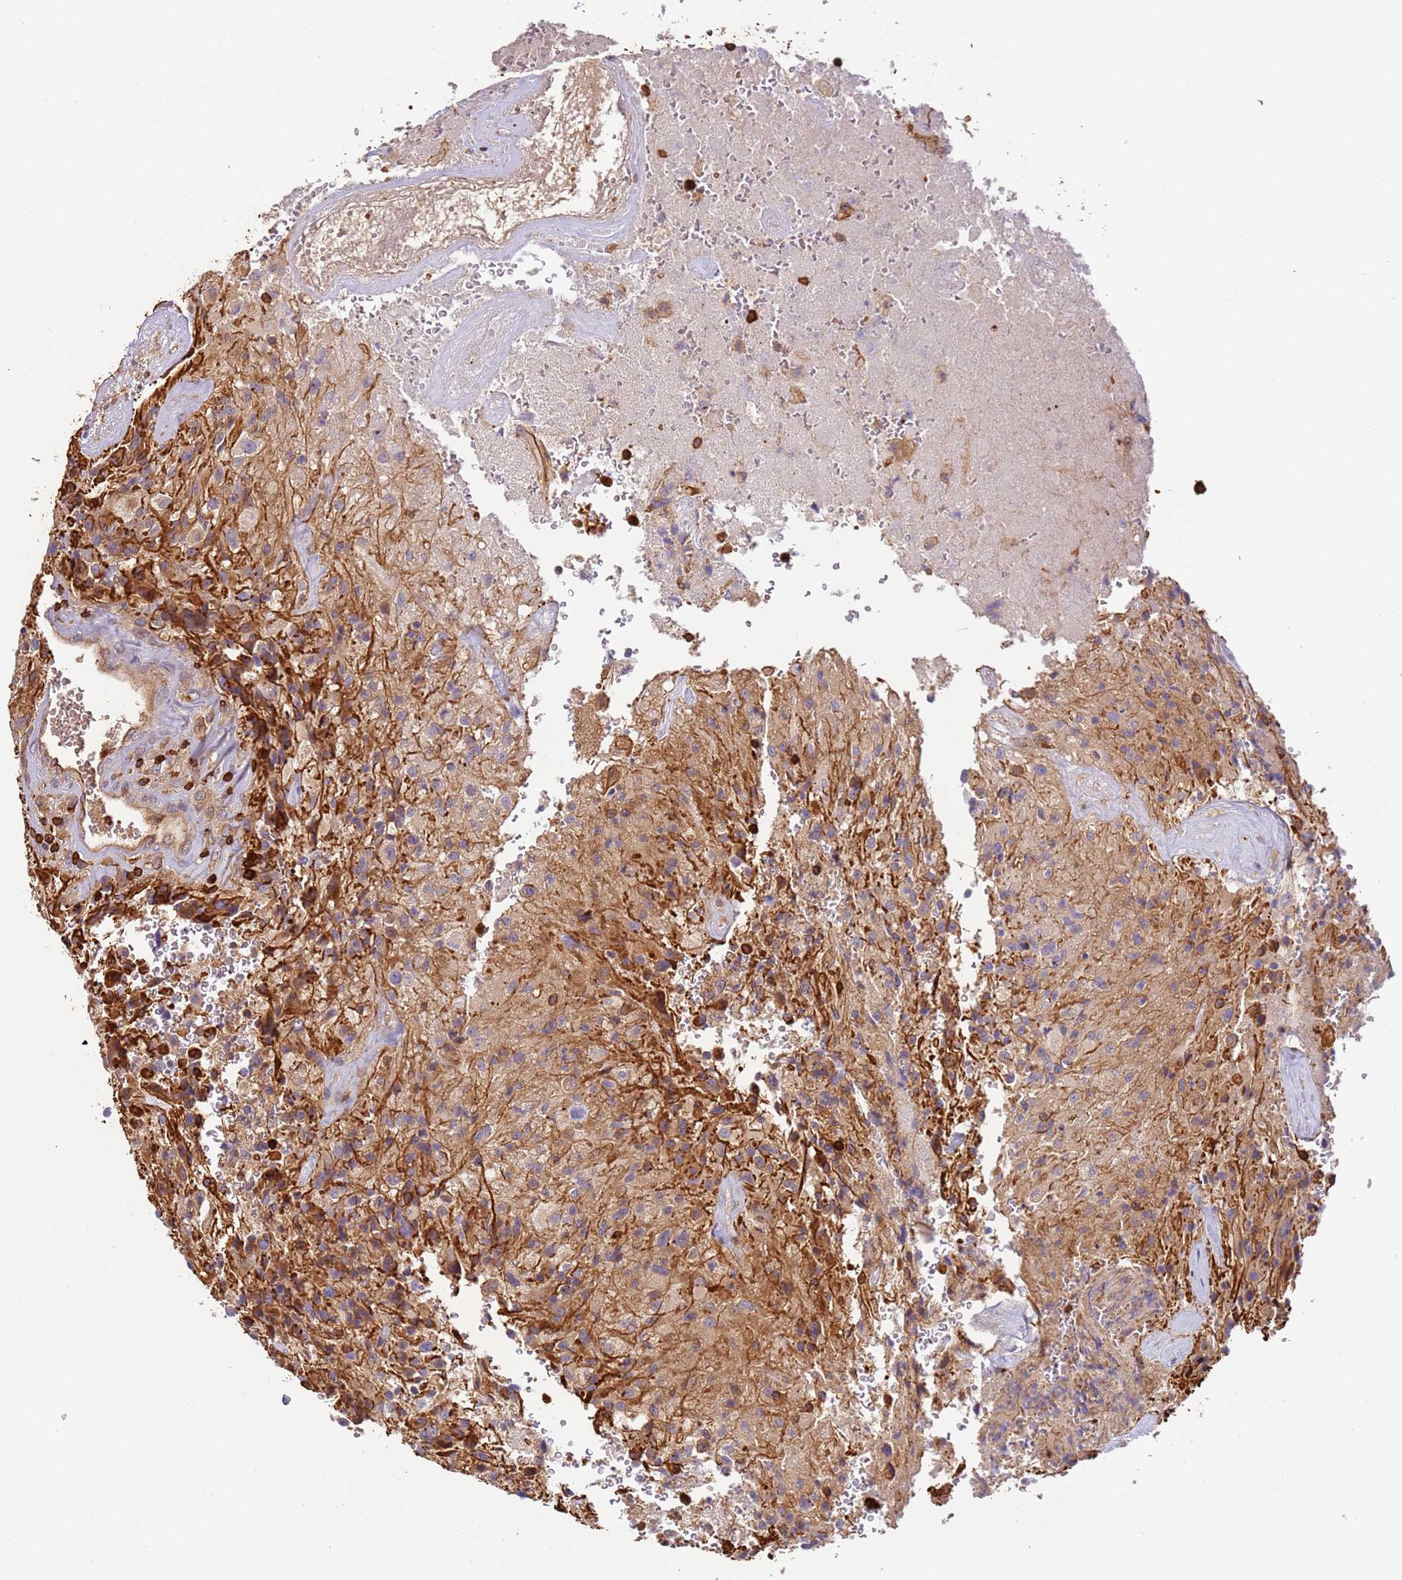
{"staining": {"intensity": "negative", "quantity": "none", "location": "none"}, "tissue": "glioma", "cell_type": "Tumor cells", "image_type": "cancer", "snomed": [{"axis": "morphology", "description": "Normal tissue, NOS"}, {"axis": "morphology", "description": "Glioma, malignant, High grade"}, {"axis": "topography", "description": "Cerebral cortex"}], "caption": "A high-resolution photomicrograph shows immunohistochemistry staining of glioma, which exhibits no significant staining in tumor cells.", "gene": "OR6P1", "patient": {"sex": "male", "age": 56}}